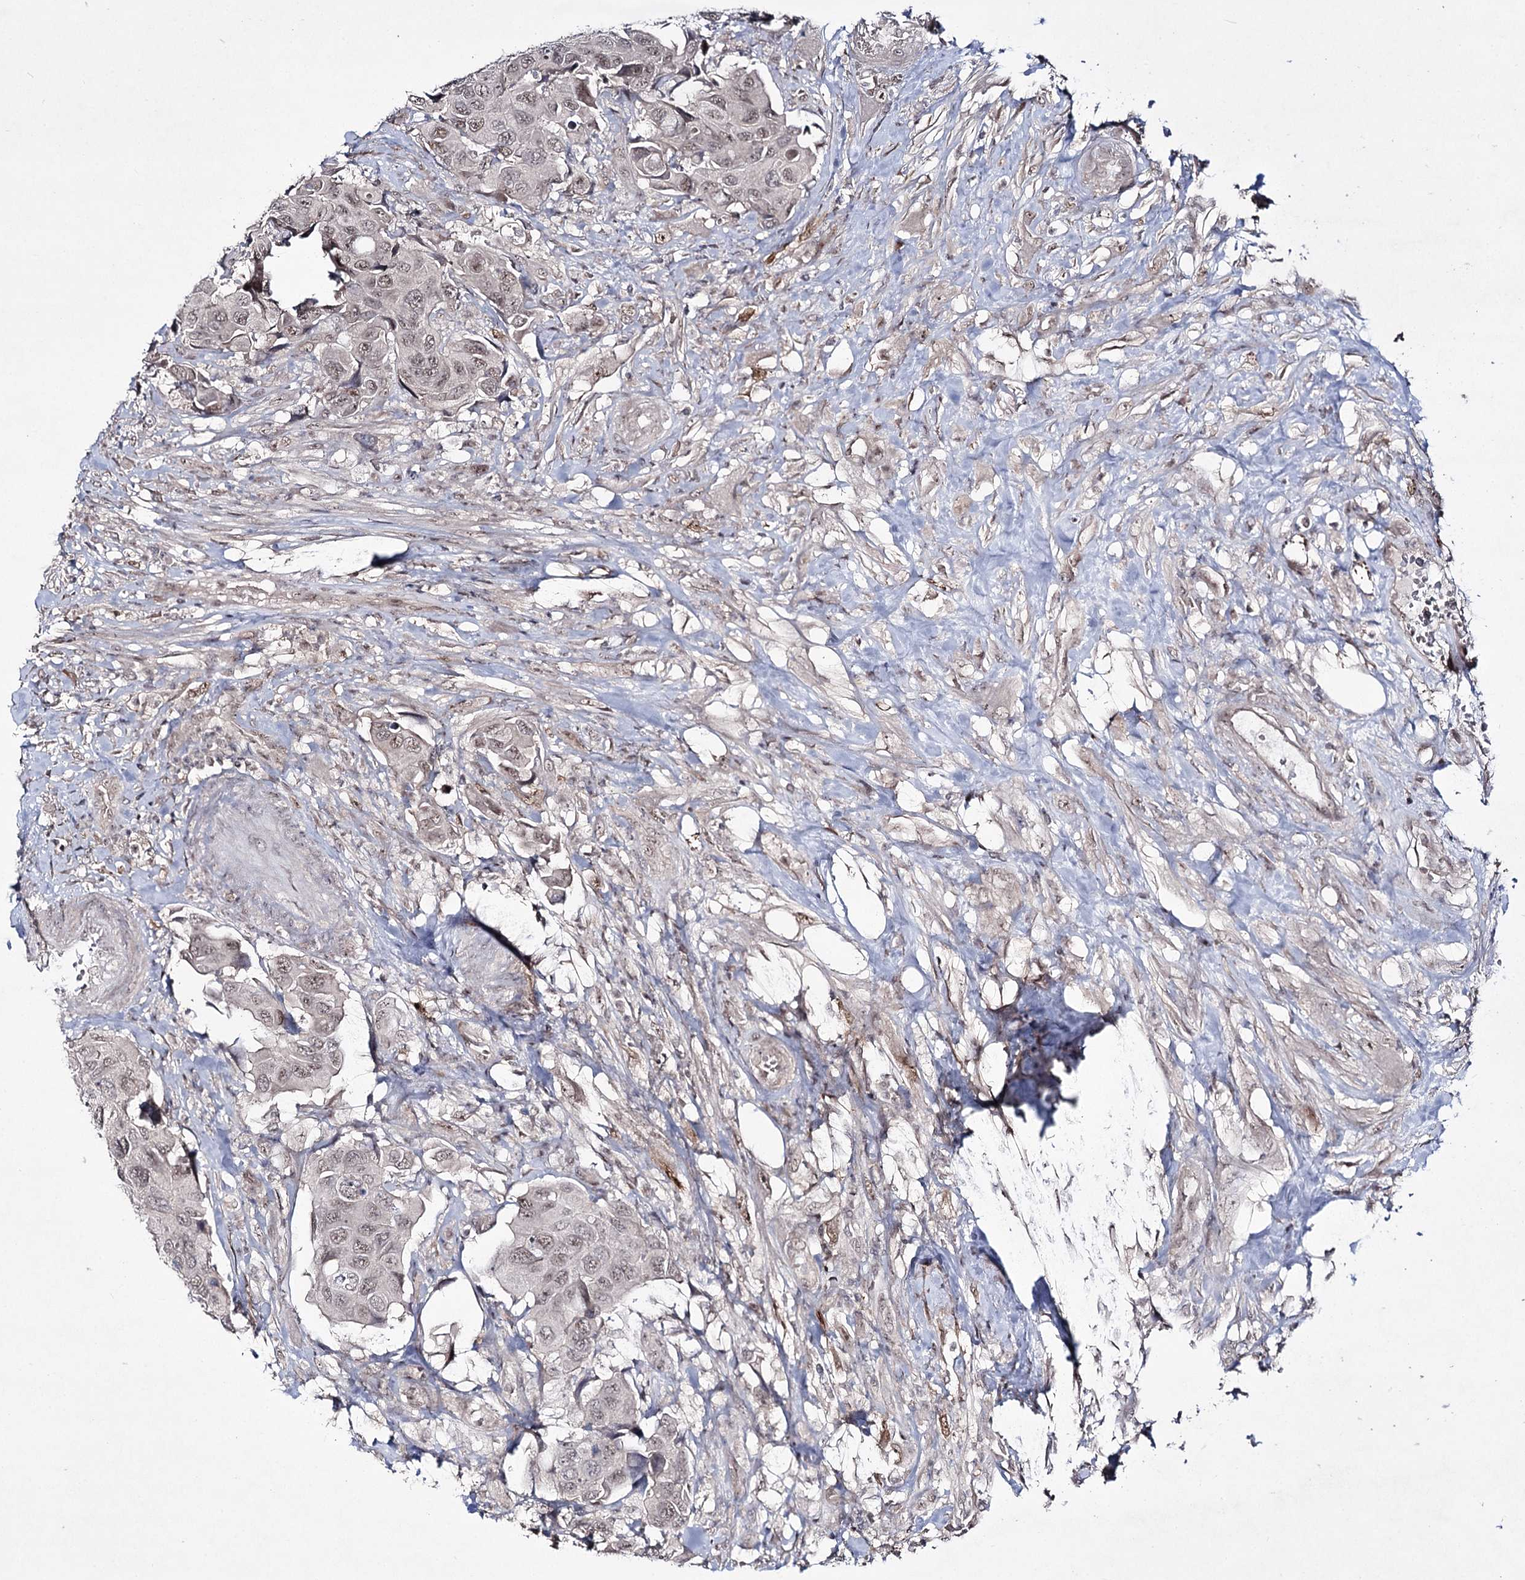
{"staining": {"intensity": "weak", "quantity": "25%-75%", "location": "nuclear"}, "tissue": "urothelial cancer", "cell_type": "Tumor cells", "image_type": "cancer", "snomed": [{"axis": "morphology", "description": "Urothelial carcinoma, High grade"}, {"axis": "topography", "description": "Urinary bladder"}], "caption": "The image displays immunohistochemical staining of urothelial cancer. There is weak nuclear positivity is appreciated in approximately 25%-75% of tumor cells.", "gene": "HOXC11", "patient": {"sex": "male", "age": 74}}